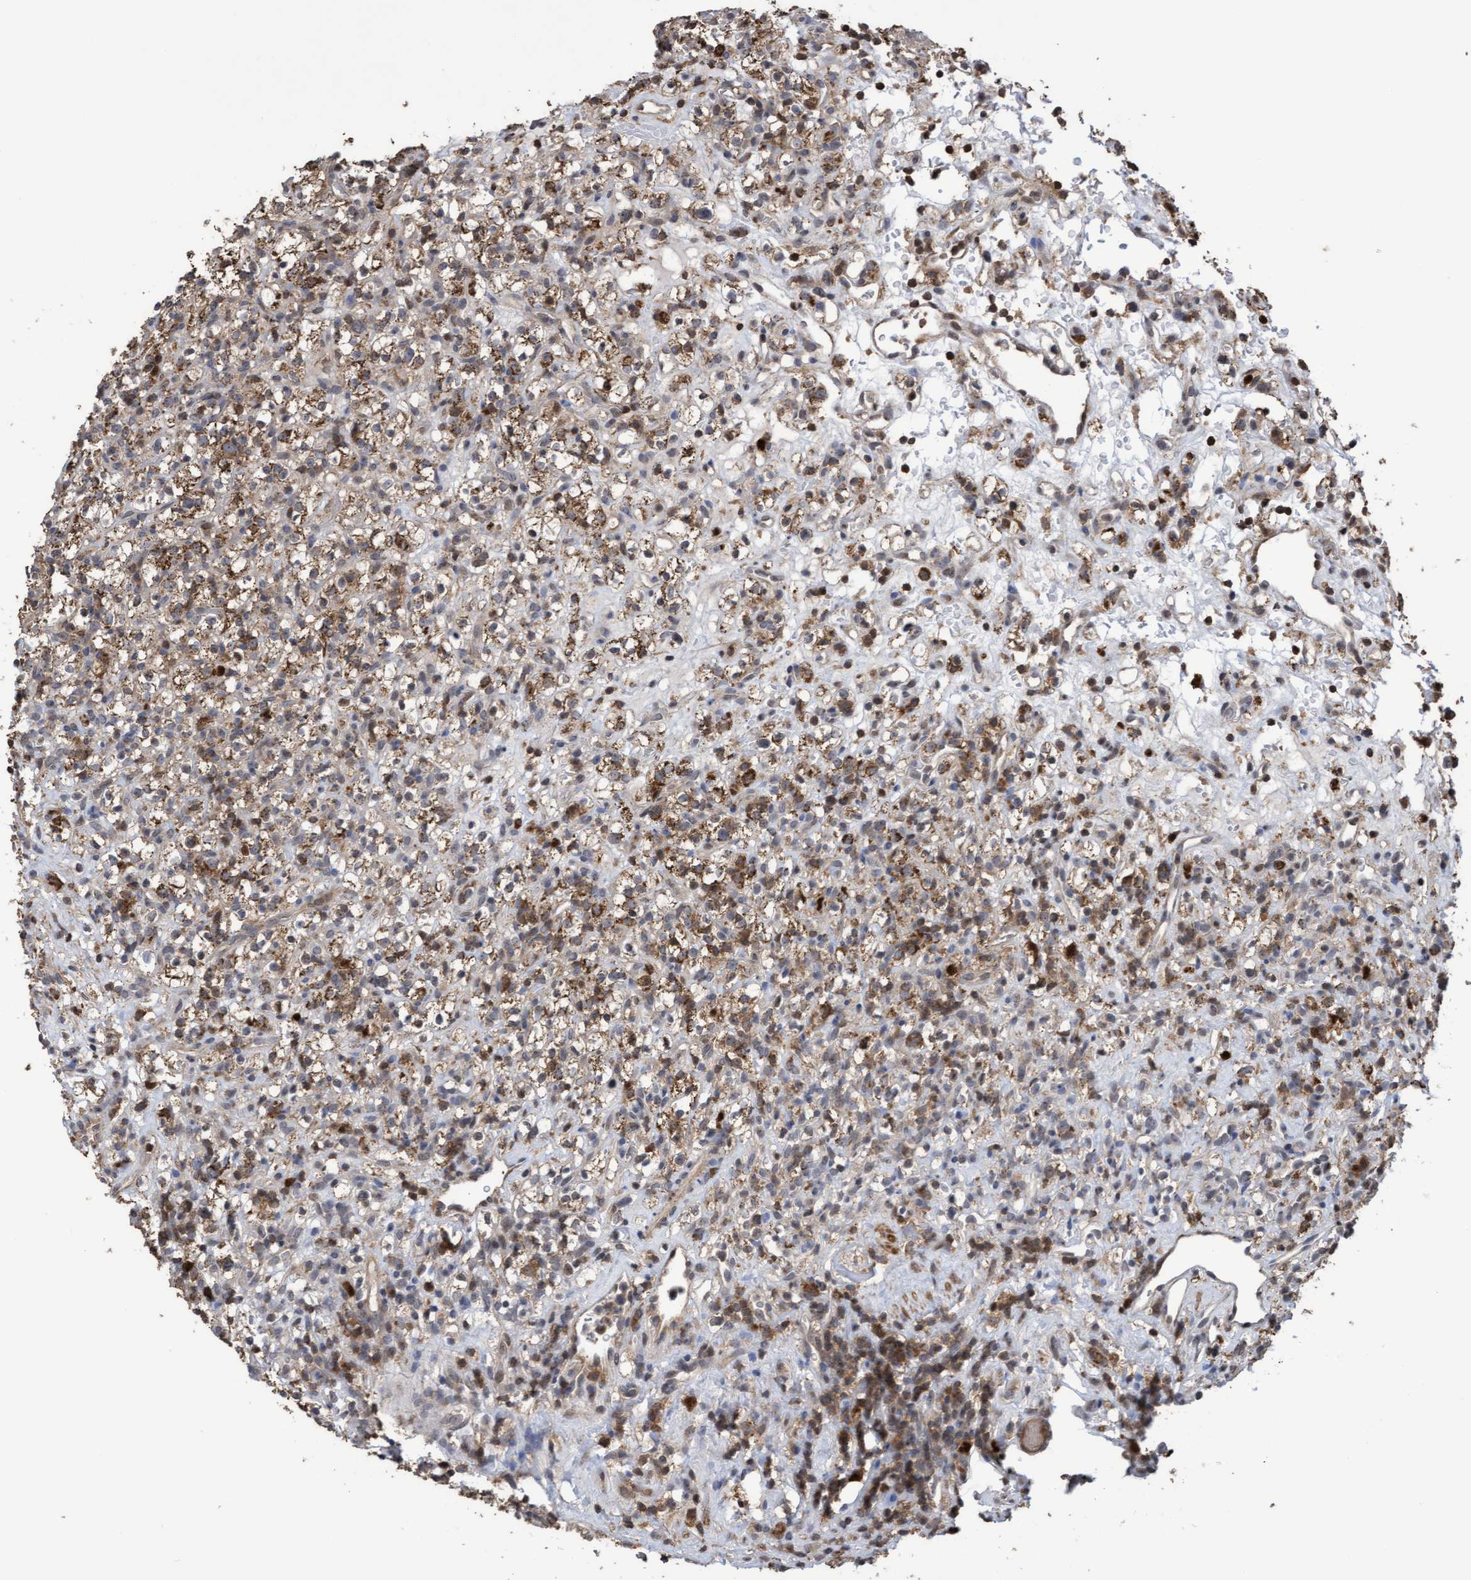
{"staining": {"intensity": "moderate", "quantity": ">75%", "location": "cytoplasmic/membranous"}, "tissue": "renal cancer", "cell_type": "Tumor cells", "image_type": "cancer", "snomed": [{"axis": "morphology", "description": "Normal tissue, NOS"}, {"axis": "morphology", "description": "Adenocarcinoma, NOS"}, {"axis": "topography", "description": "Kidney"}], "caption": "A brown stain labels moderate cytoplasmic/membranous staining of a protein in renal cancer tumor cells.", "gene": "SLBP", "patient": {"sex": "female", "age": 72}}